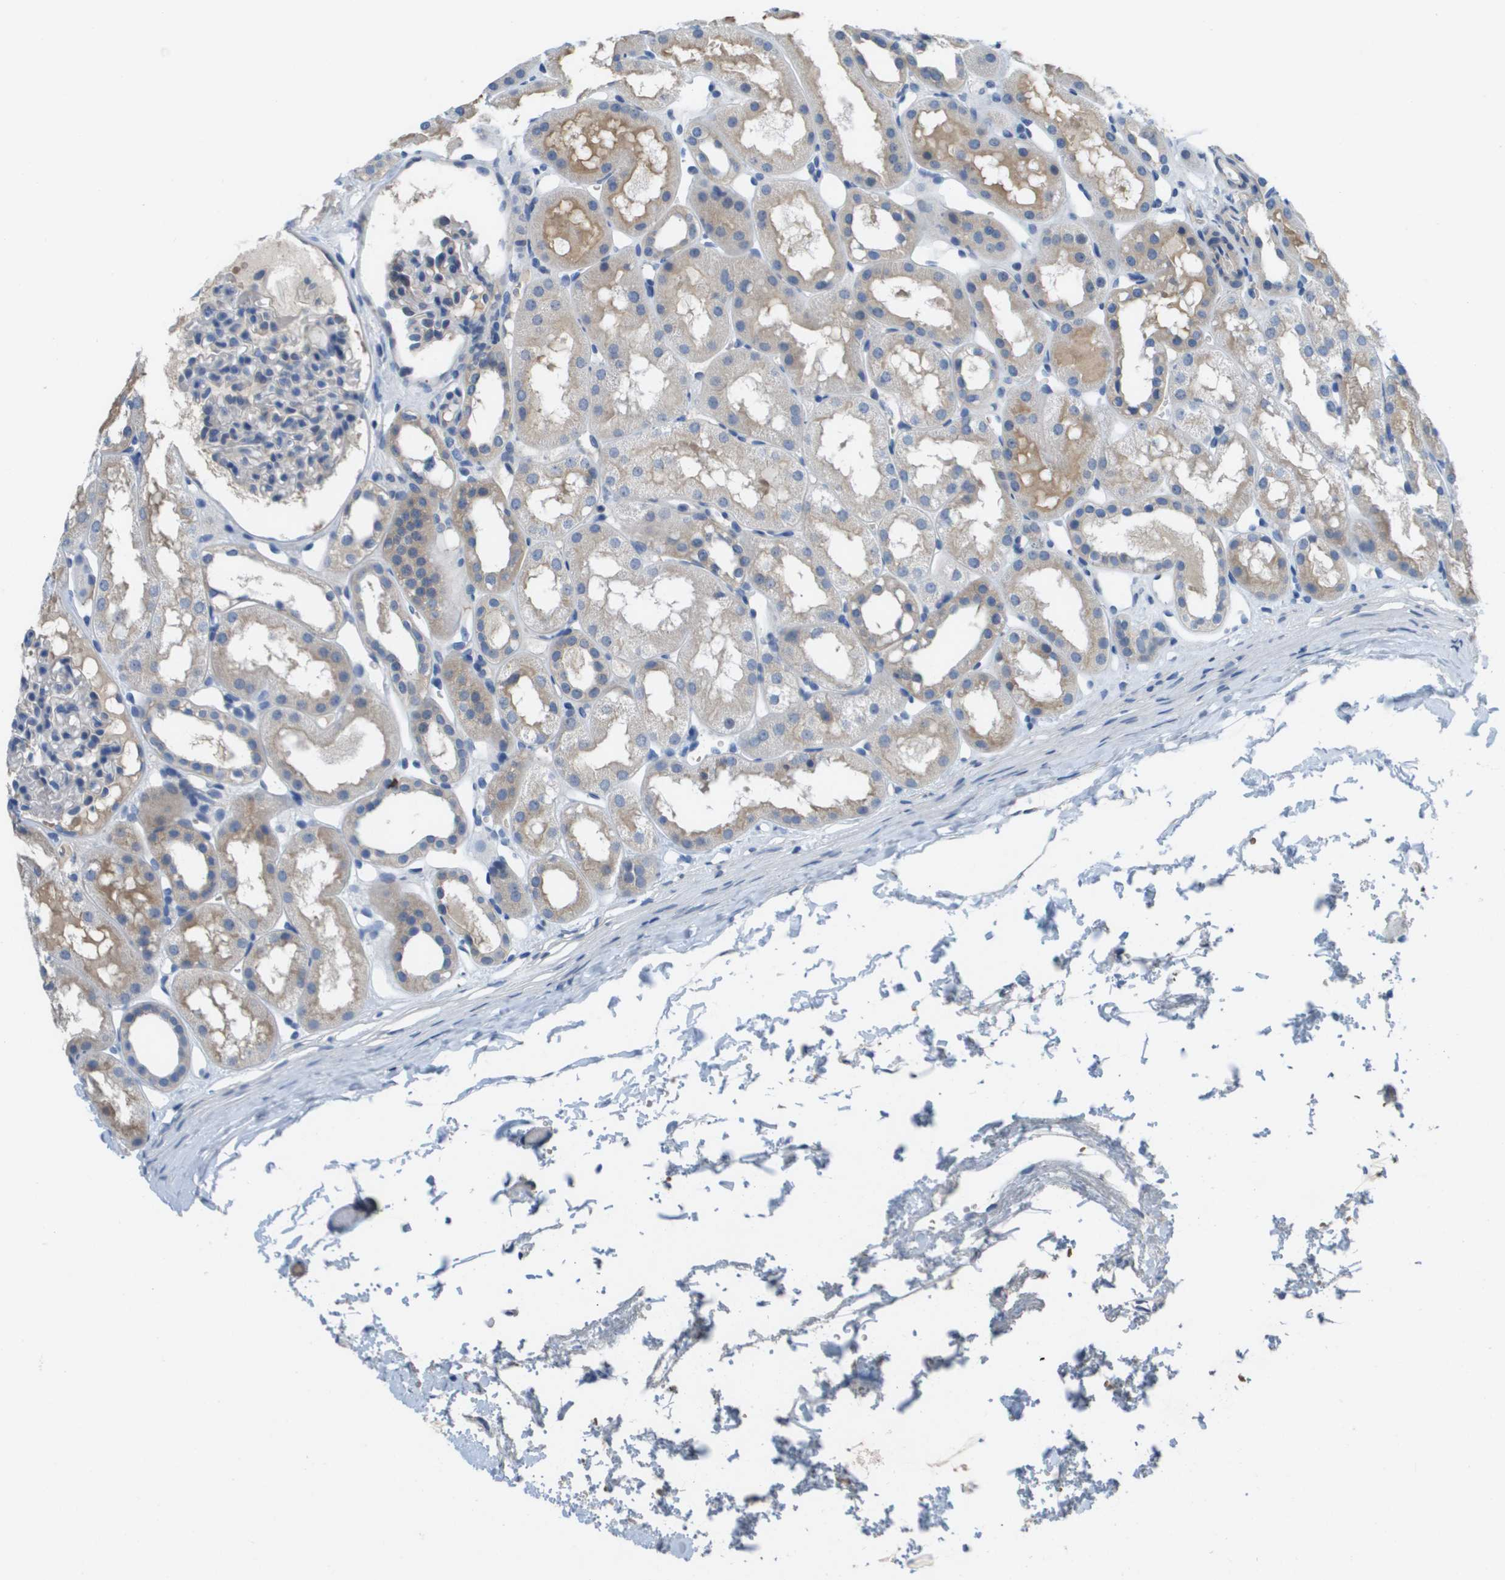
{"staining": {"intensity": "negative", "quantity": "none", "location": "none"}, "tissue": "kidney", "cell_type": "Cells in glomeruli", "image_type": "normal", "snomed": [{"axis": "morphology", "description": "Normal tissue, NOS"}, {"axis": "topography", "description": "Kidney"}, {"axis": "topography", "description": "Urinary bladder"}], "caption": "The photomicrograph displays no staining of cells in glomeruli in normal kidney. Nuclei are stained in blue.", "gene": "NCS1", "patient": {"sex": "male", "age": 16}}